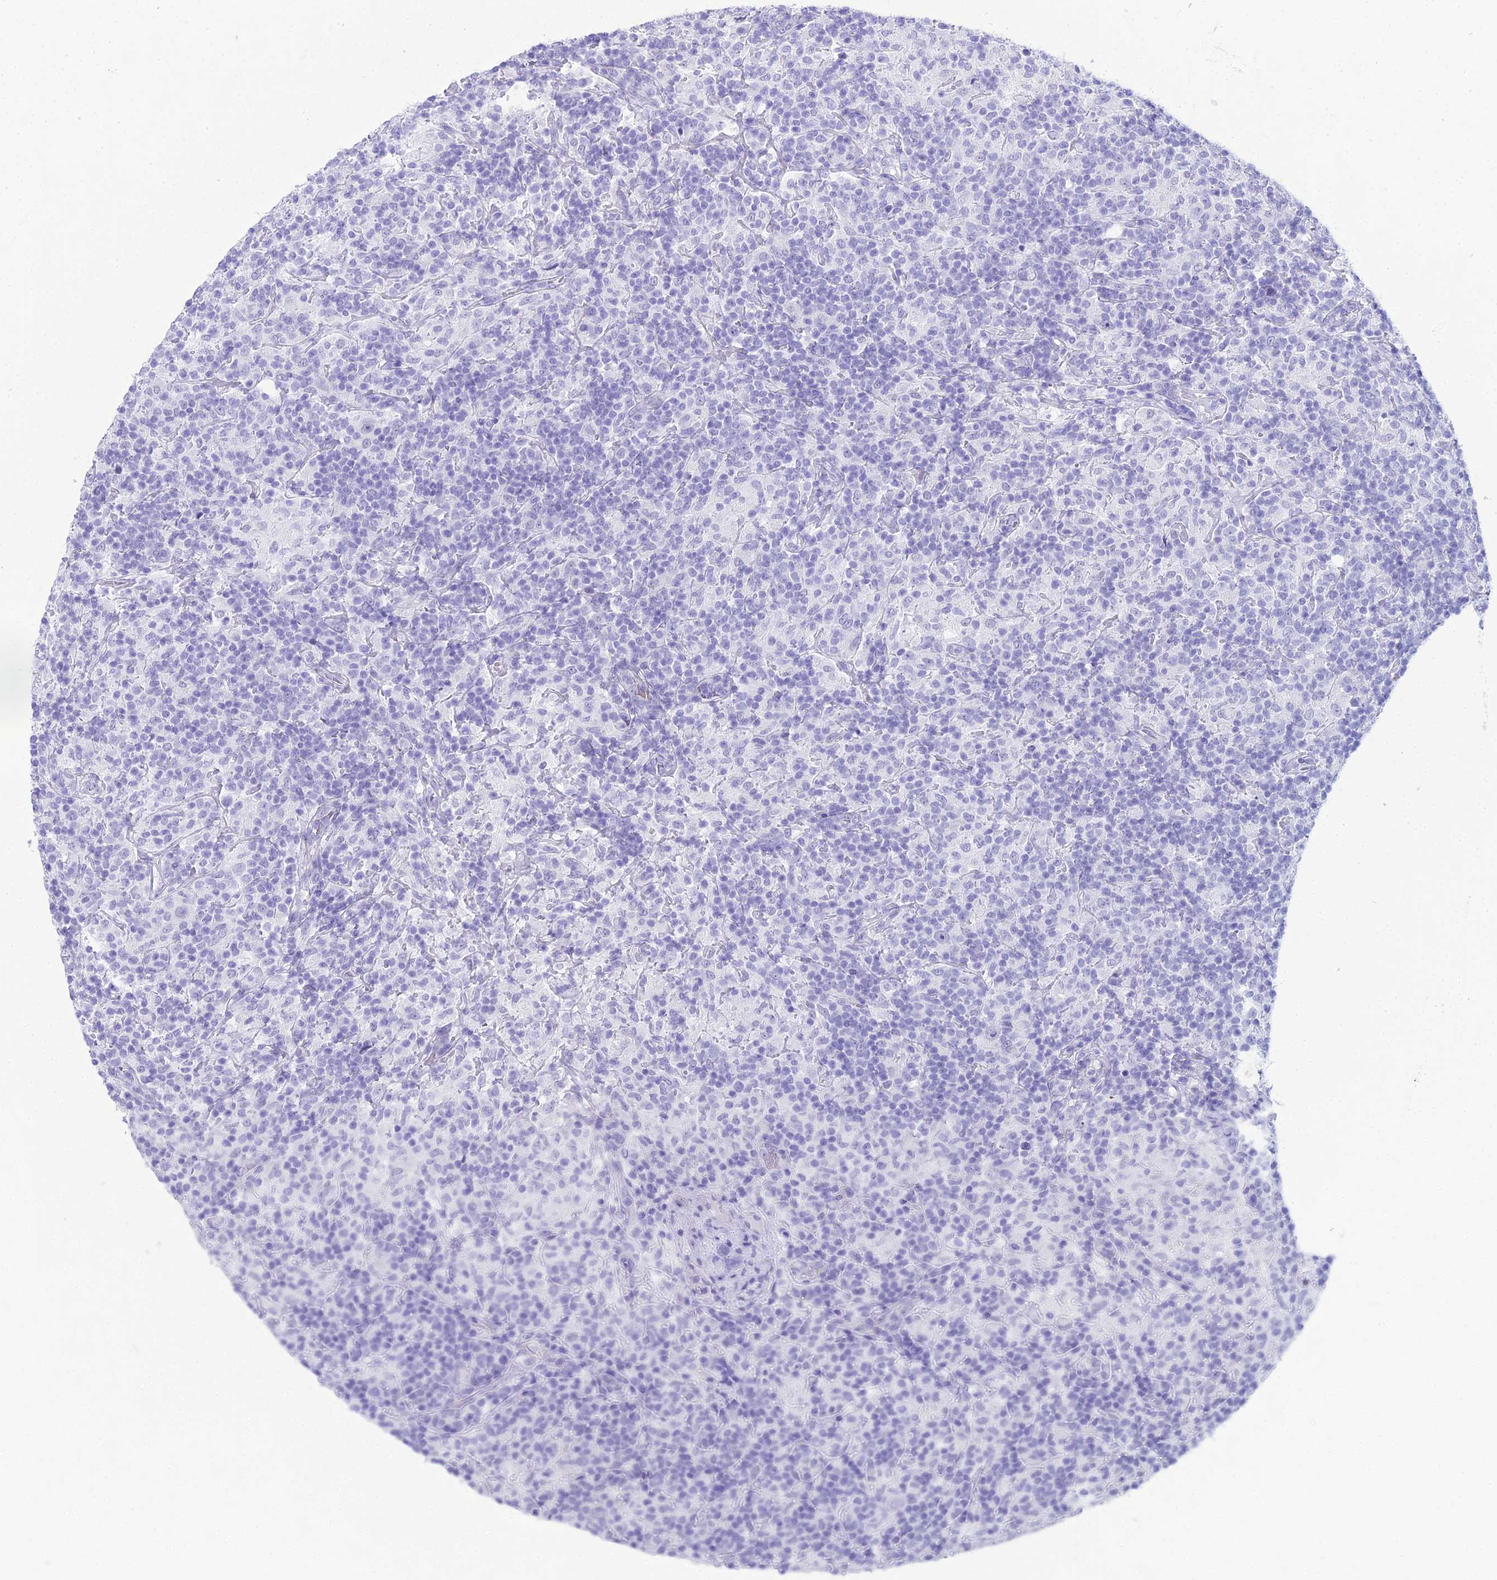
{"staining": {"intensity": "negative", "quantity": "none", "location": "none"}, "tissue": "lymphoma", "cell_type": "Tumor cells", "image_type": "cancer", "snomed": [{"axis": "morphology", "description": "Hodgkin's disease, NOS"}, {"axis": "topography", "description": "Lymph node"}], "caption": "Tumor cells show no significant protein positivity in Hodgkin's disease. (DAB immunohistochemistry (IHC) visualized using brightfield microscopy, high magnification).", "gene": "RNPS1", "patient": {"sex": "male", "age": 70}}